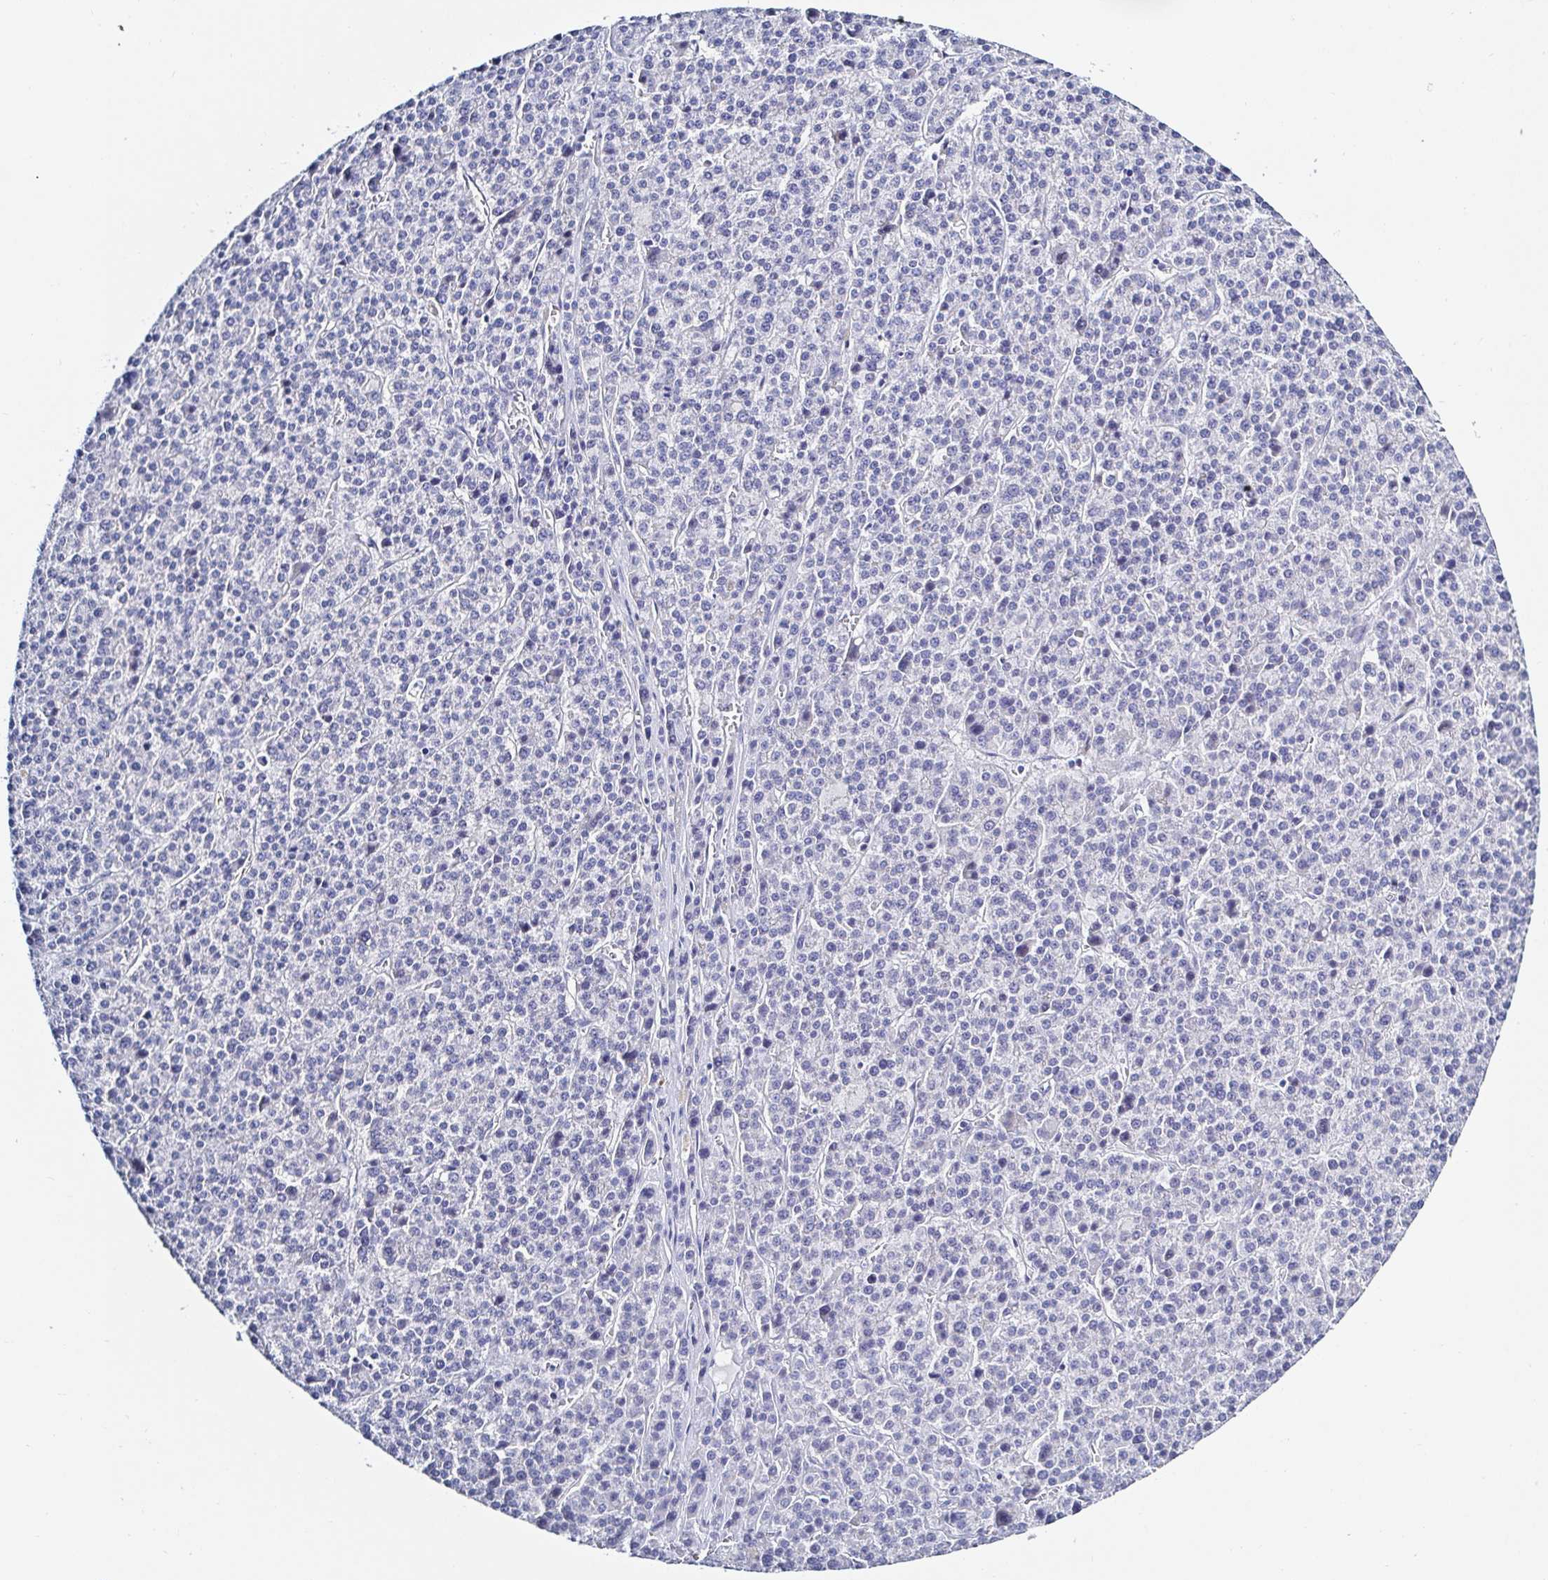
{"staining": {"intensity": "negative", "quantity": "none", "location": "none"}, "tissue": "liver cancer", "cell_type": "Tumor cells", "image_type": "cancer", "snomed": [{"axis": "morphology", "description": "Carcinoma, Hepatocellular, NOS"}, {"axis": "topography", "description": "Liver"}], "caption": "This is a image of immunohistochemistry (IHC) staining of liver cancer (hepatocellular carcinoma), which shows no positivity in tumor cells.", "gene": "OR10K1", "patient": {"sex": "female", "age": 58}}